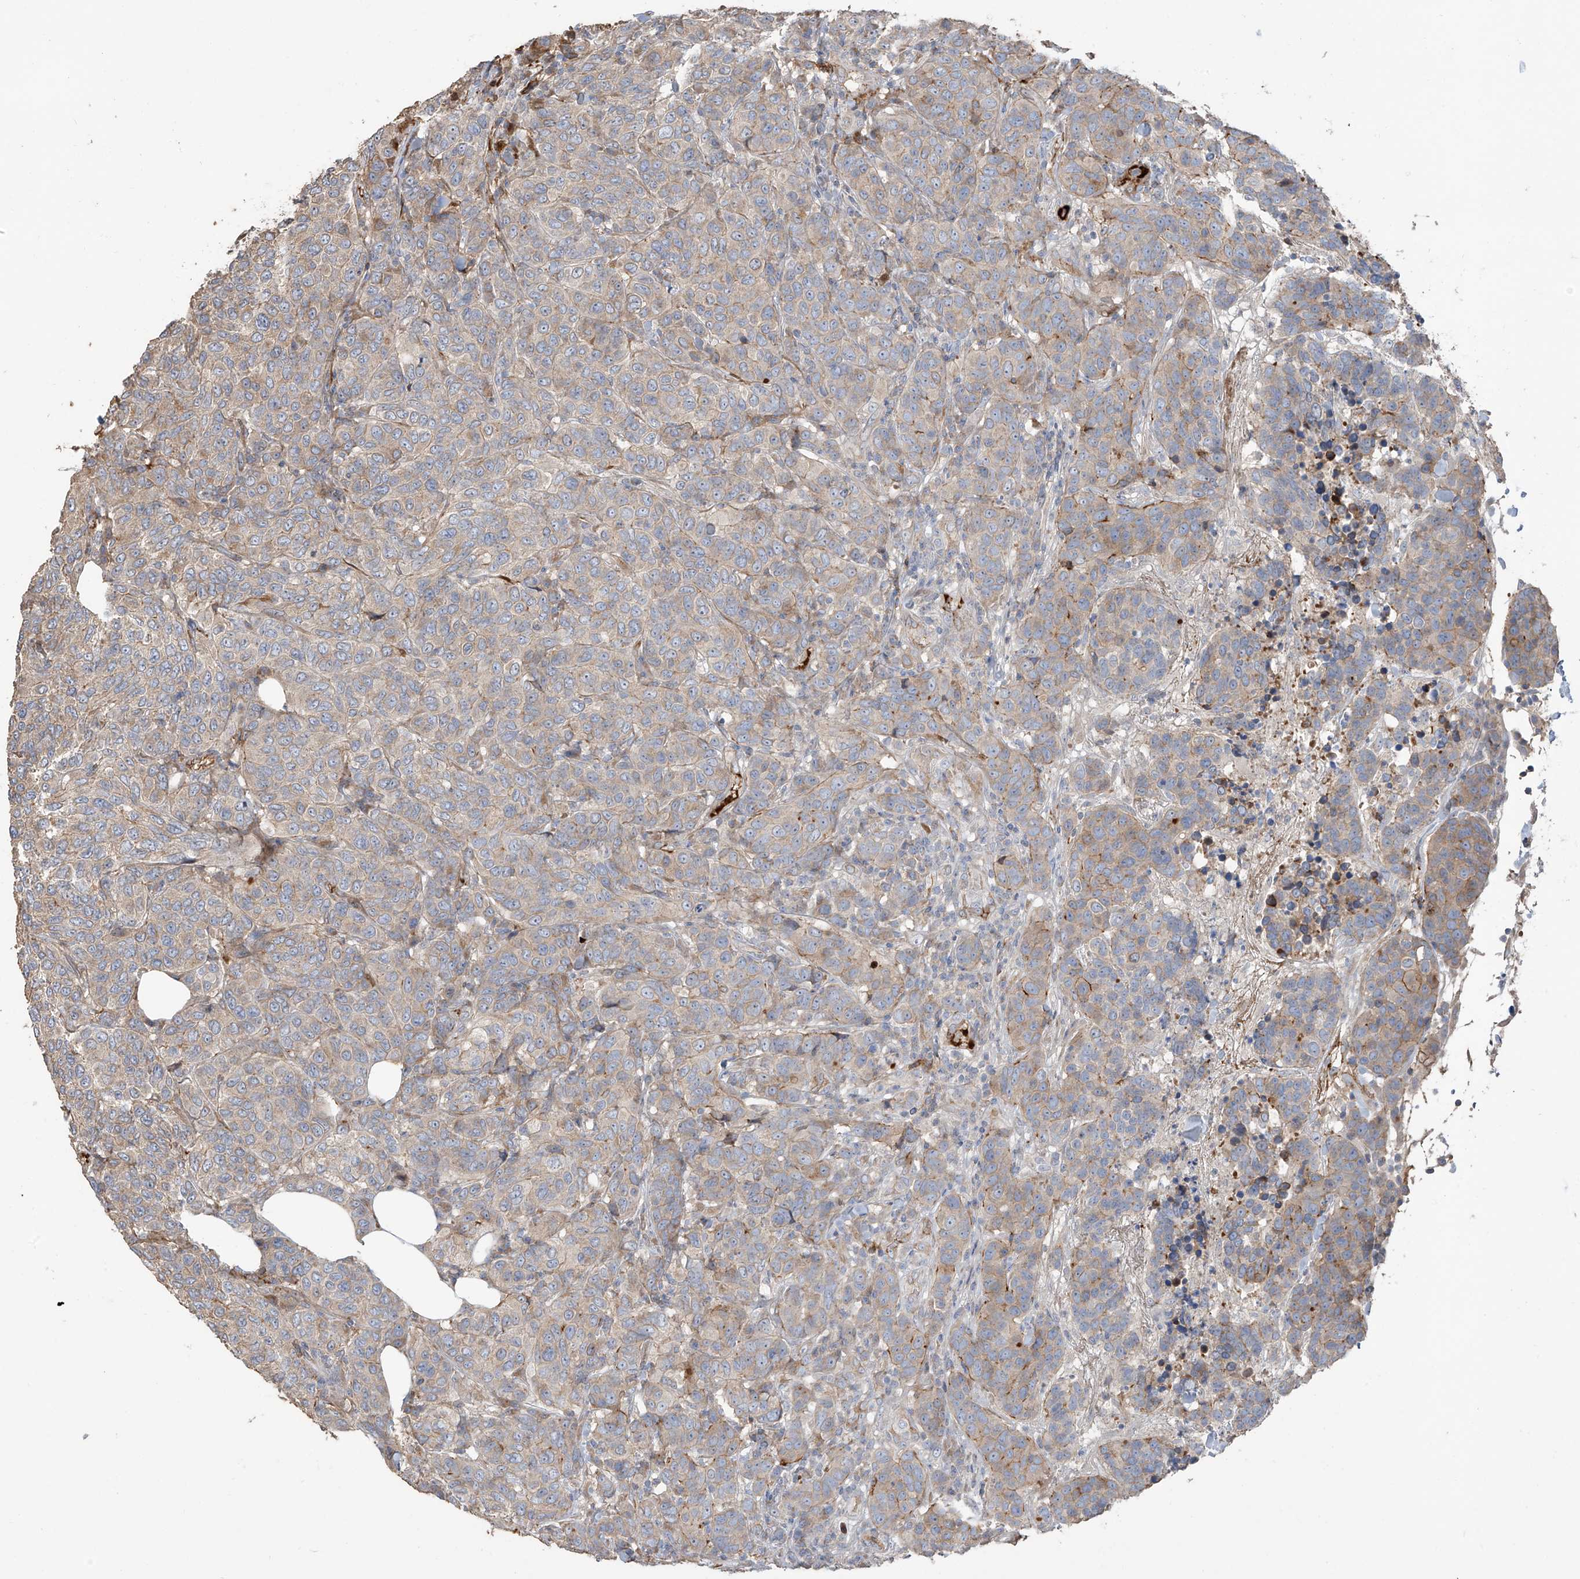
{"staining": {"intensity": "moderate", "quantity": "<25%", "location": "cytoplasmic/membranous"}, "tissue": "breast cancer", "cell_type": "Tumor cells", "image_type": "cancer", "snomed": [{"axis": "morphology", "description": "Duct carcinoma"}, {"axis": "topography", "description": "Breast"}], "caption": "High-magnification brightfield microscopy of breast cancer stained with DAB (brown) and counterstained with hematoxylin (blue). tumor cells exhibit moderate cytoplasmic/membranous staining is seen in about<25% of cells. The staining was performed using DAB, with brown indicating positive protein expression. Nuclei are stained blue with hematoxylin.", "gene": "ABTB1", "patient": {"sex": "female", "age": 55}}